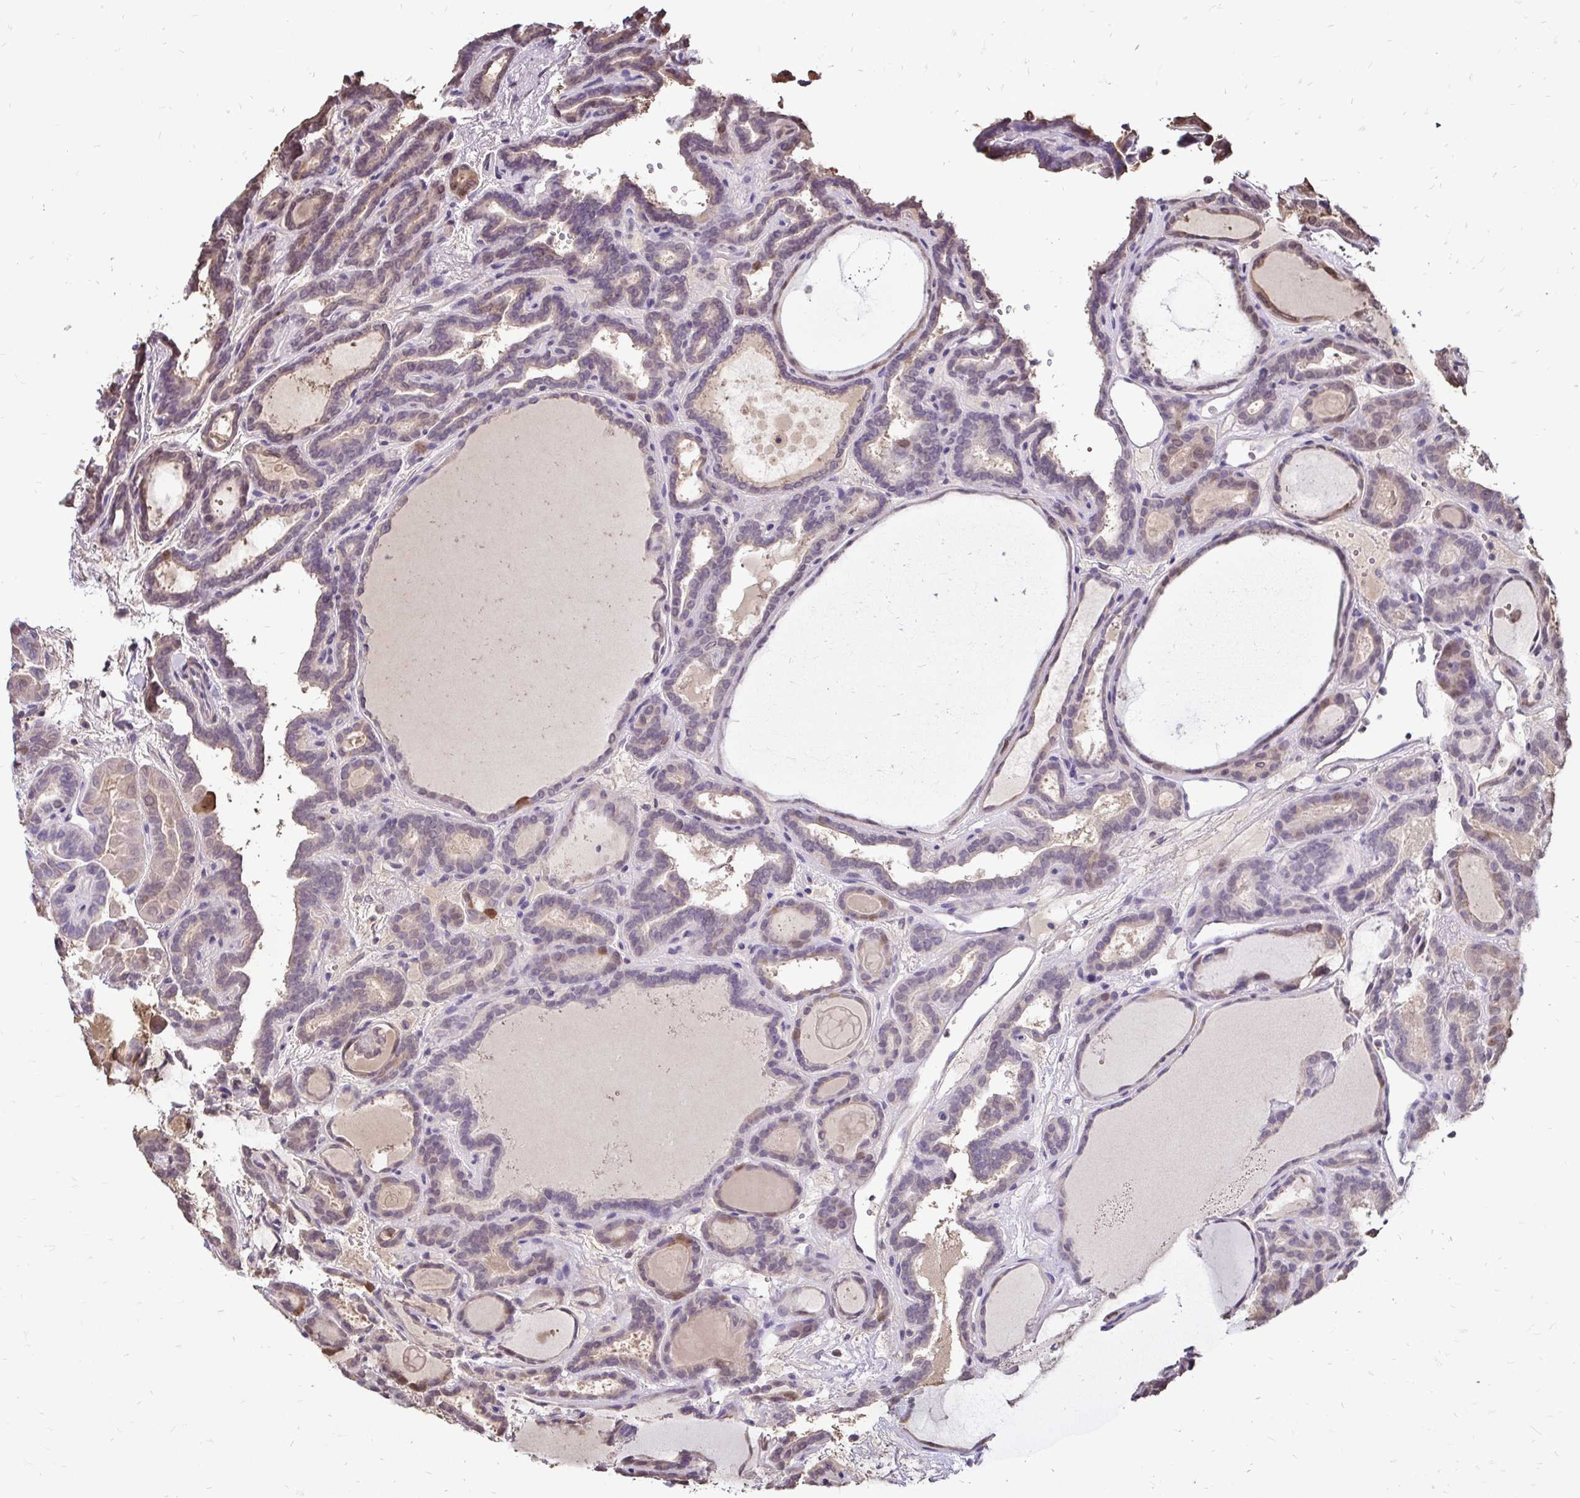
{"staining": {"intensity": "moderate", "quantity": "<25%", "location": "cytoplasmic/membranous,nuclear"}, "tissue": "thyroid cancer", "cell_type": "Tumor cells", "image_type": "cancer", "snomed": [{"axis": "morphology", "description": "Papillary adenocarcinoma, NOS"}, {"axis": "topography", "description": "Thyroid gland"}], "caption": "An immunohistochemistry image of neoplastic tissue is shown. Protein staining in brown shows moderate cytoplasmic/membranous and nuclear positivity in thyroid papillary adenocarcinoma within tumor cells.", "gene": "ZFP1", "patient": {"sex": "female", "age": 46}}